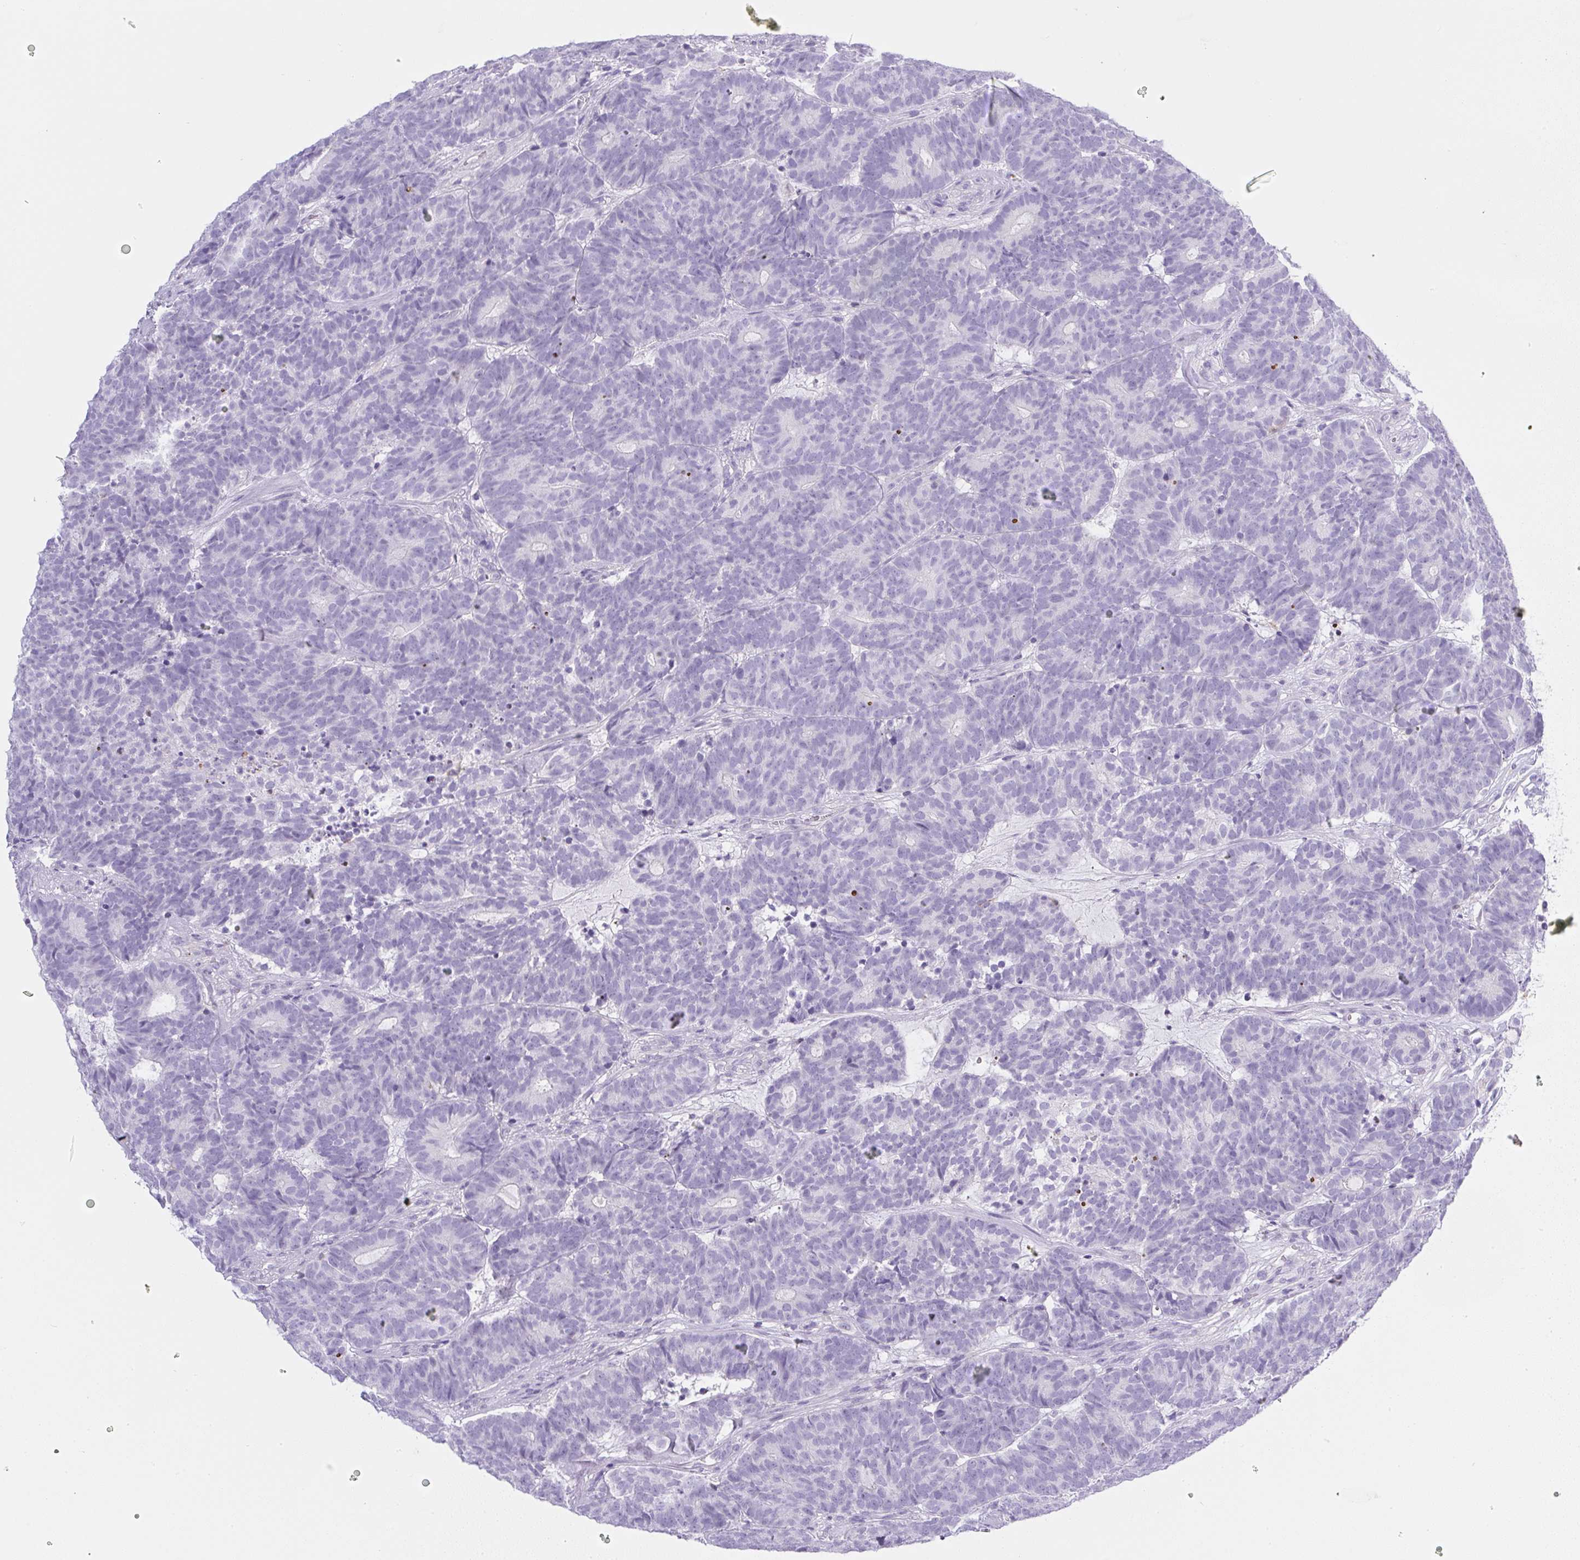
{"staining": {"intensity": "negative", "quantity": "none", "location": "none"}, "tissue": "head and neck cancer", "cell_type": "Tumor cells", "image_type": "cancer", "snomed": [{"axis": "morphology", "description": "Adenocarcinoma, NOS"}, {"axis": "topography", "description": "Head-Neck"}], "caption": "An image of human head and neck cancer (adenocarcinoma) is negative for staining in tumor cells.", "gene": "PIP5KL1", "patient": {"sex": "female", "age": 81}}